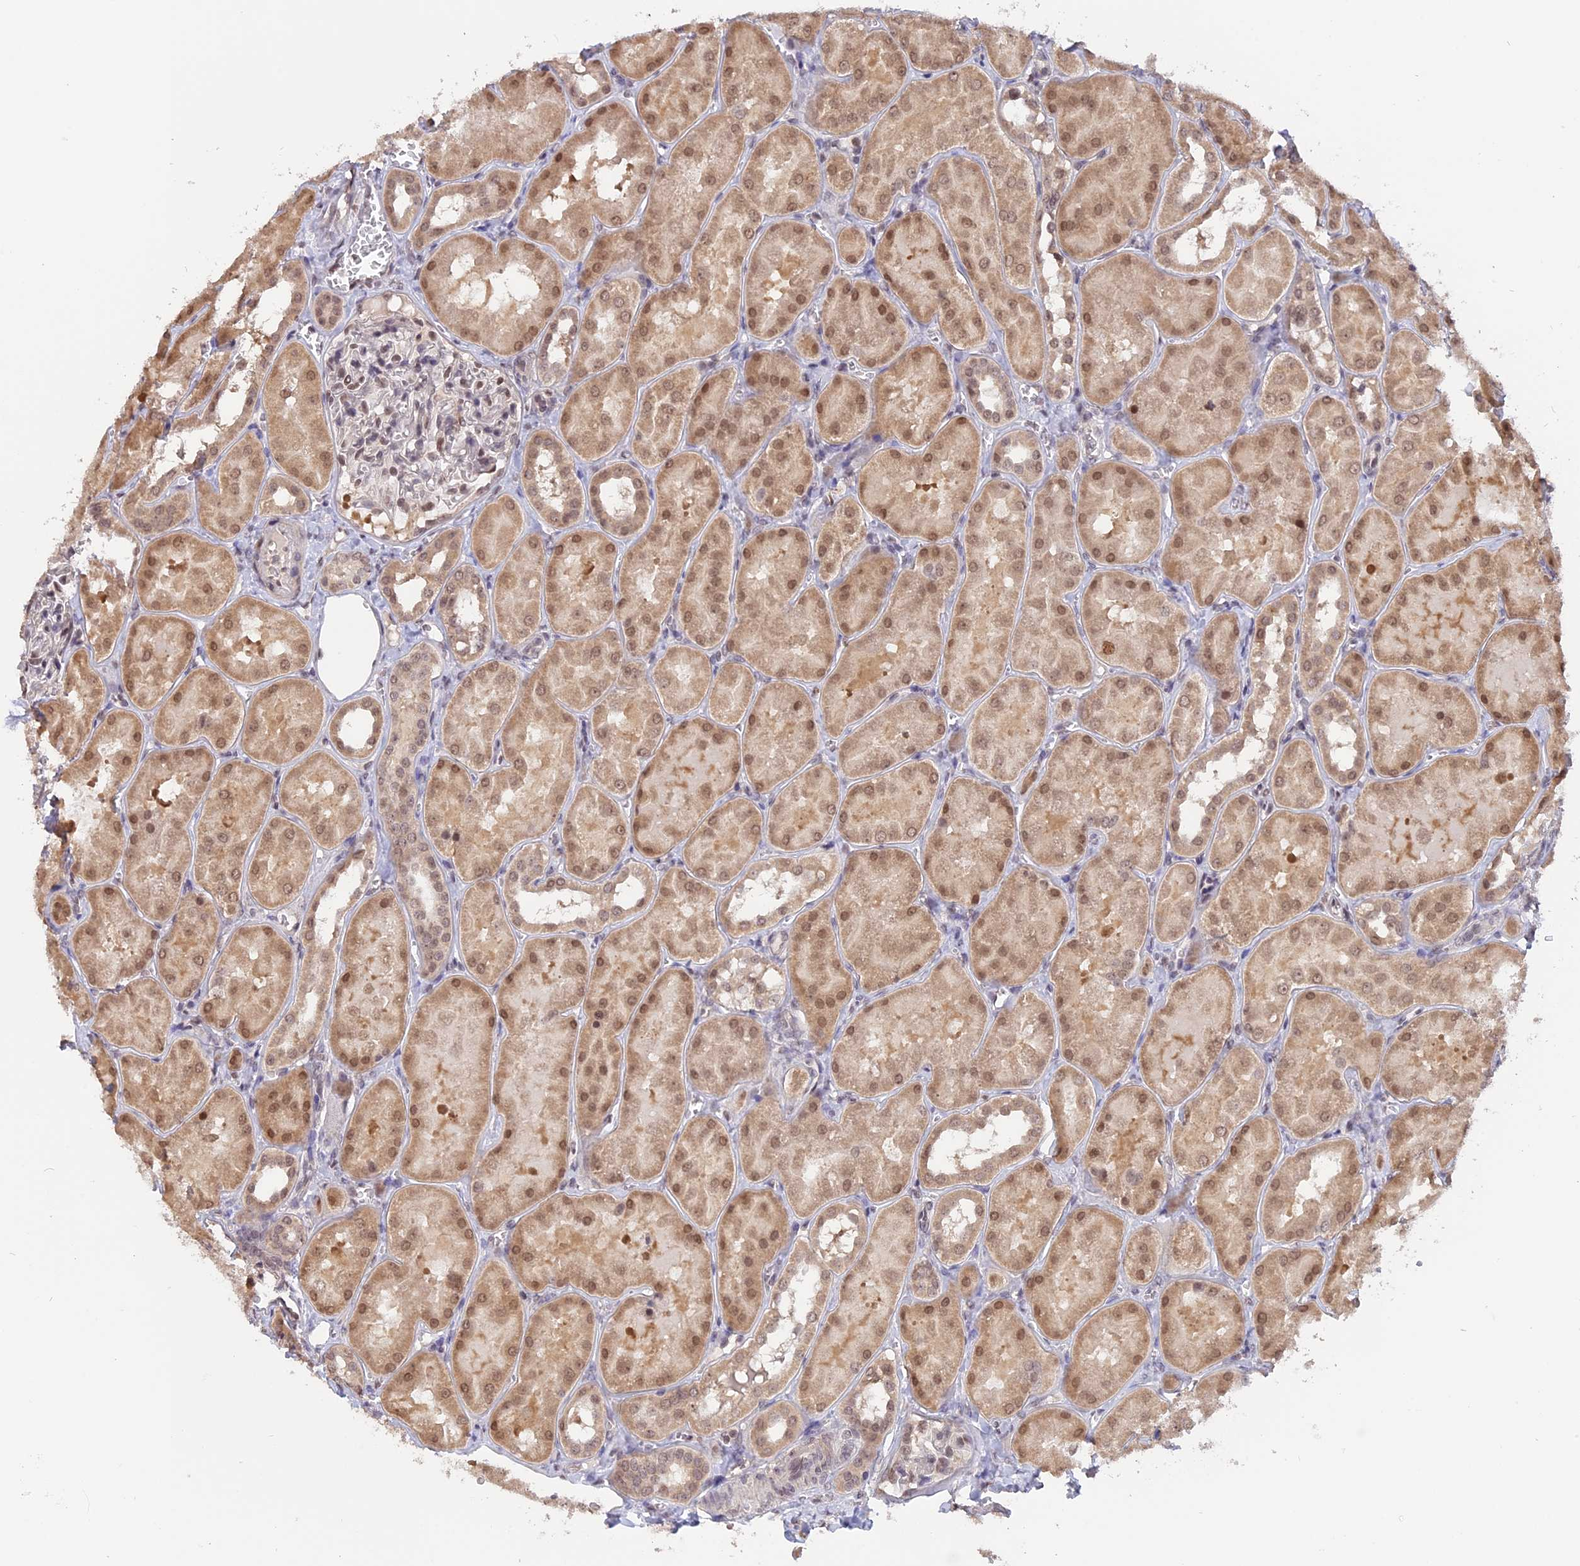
{"staining": {"intensity": "weak", "quantity": "25%-75%", "location": "nuclear"}, "tissue": "kidney", "cell_type": "Cells in glomeruli", "image_type": "normal", "snomed": [{"axis": "morphology", "description": "Normal tissue, NOS"}, {"axis": "topography", "description": "Kidney"}, {"axis": "topography", "description": "Urinary bladder"}], "caption": "Immunohistochemical staining of normal human kidney reveals low levels of weak nuclear staining in approximately 25%-75% of cells in glomeruli. The staining was performed using DAB (3,3'-diaminobenzidine), with brown indicating positive protein expression. Nuclei are stained blue with hematoxylin.", "gene": "RFC5", "patient": {"sex": "male", "age": 16}}